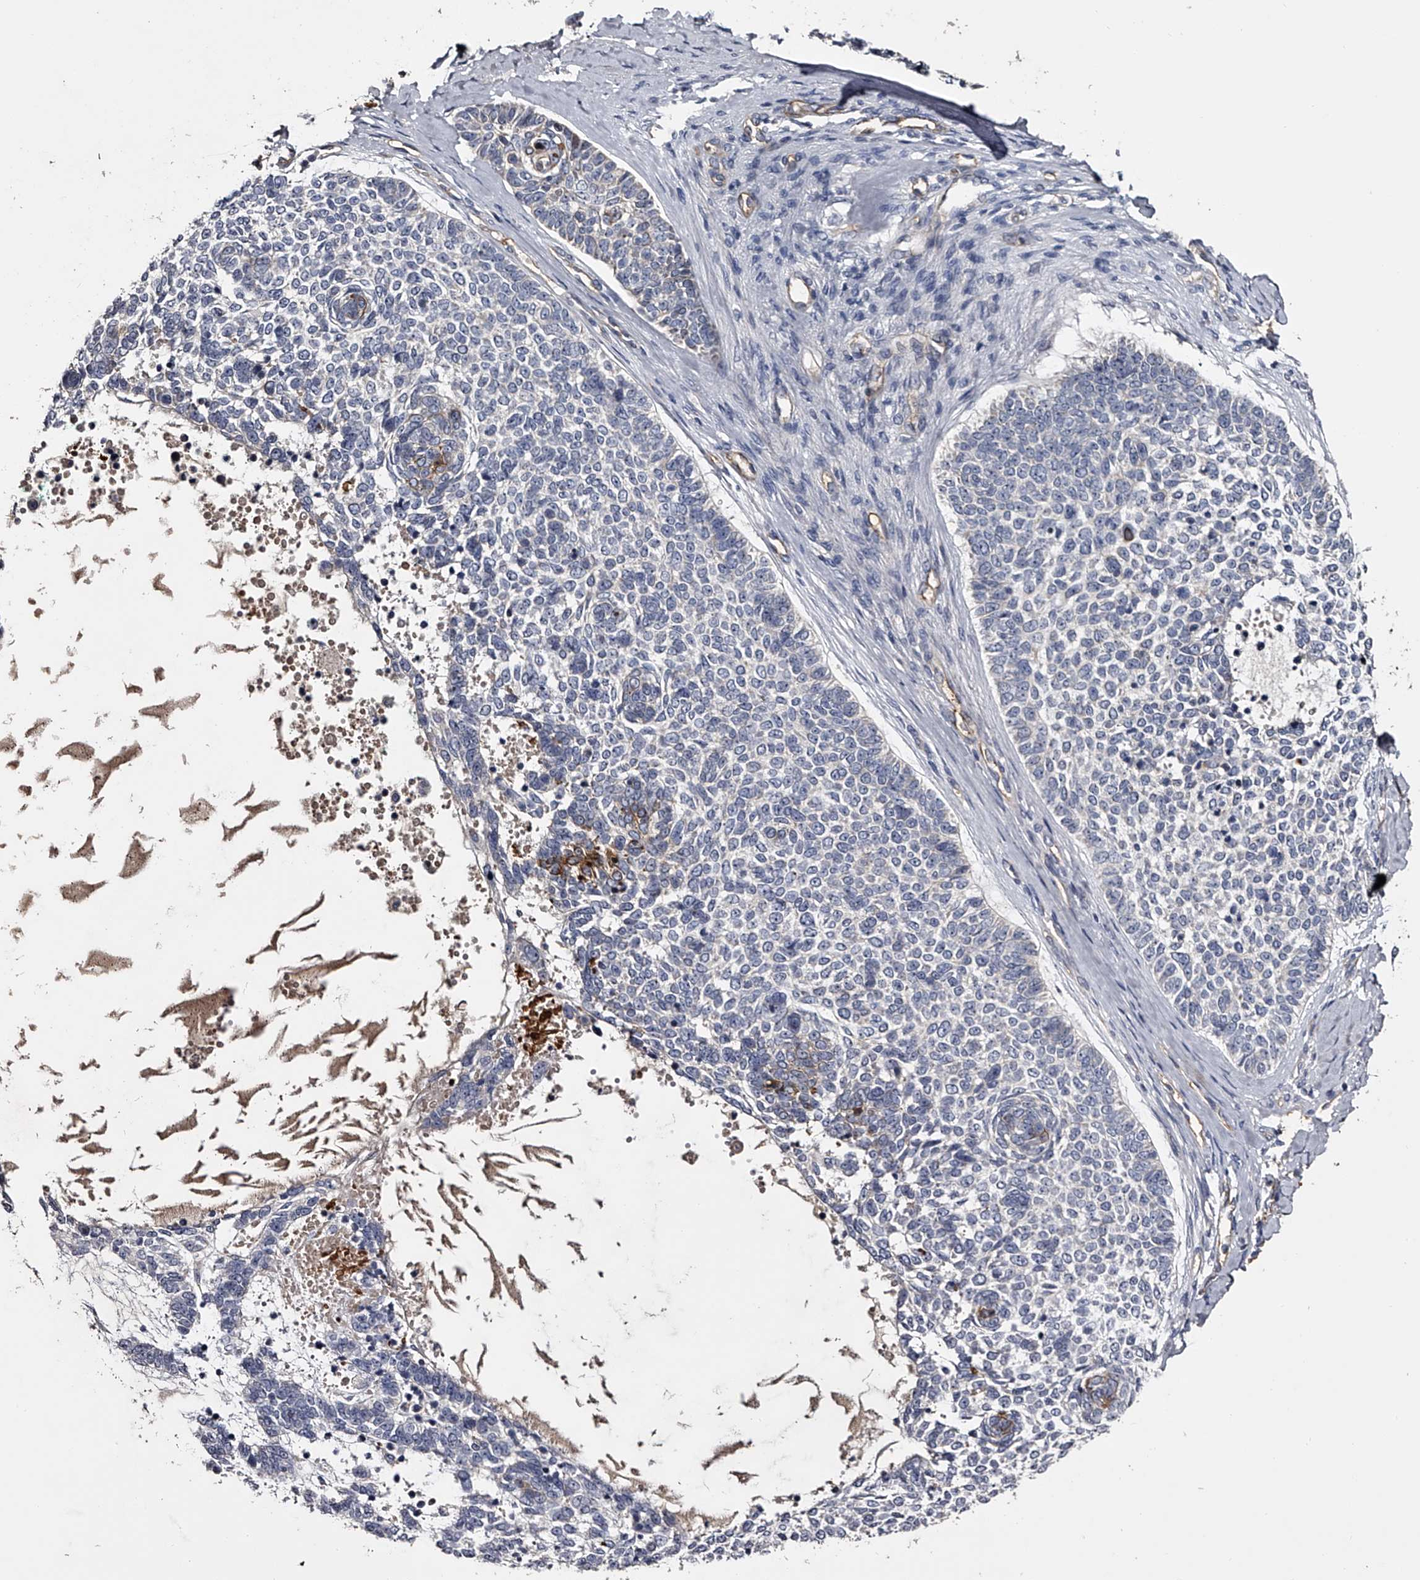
{"staining": {"intensity": "moderate", "quantity": "<25%", "location": "cytoplasmic/membranous"}, "tissue": "skin cancer", "cell_type": "Tumor cells", "image_type": "cancer", "snomed": [{"axis": "morphology", "description": "Basal cell carcinoma"}, {"axis": "topography", "description": "Skin"}], "caption": "IHC histopathology image of human skin basal cell carcinoma stained for a protein (brown), which displays low levels of moderate cytoplasmic/membranous positivity in approximately <25% of tumor cells.", "gene": "MDN1", "patient": {"sex": "female", "age": 81}}